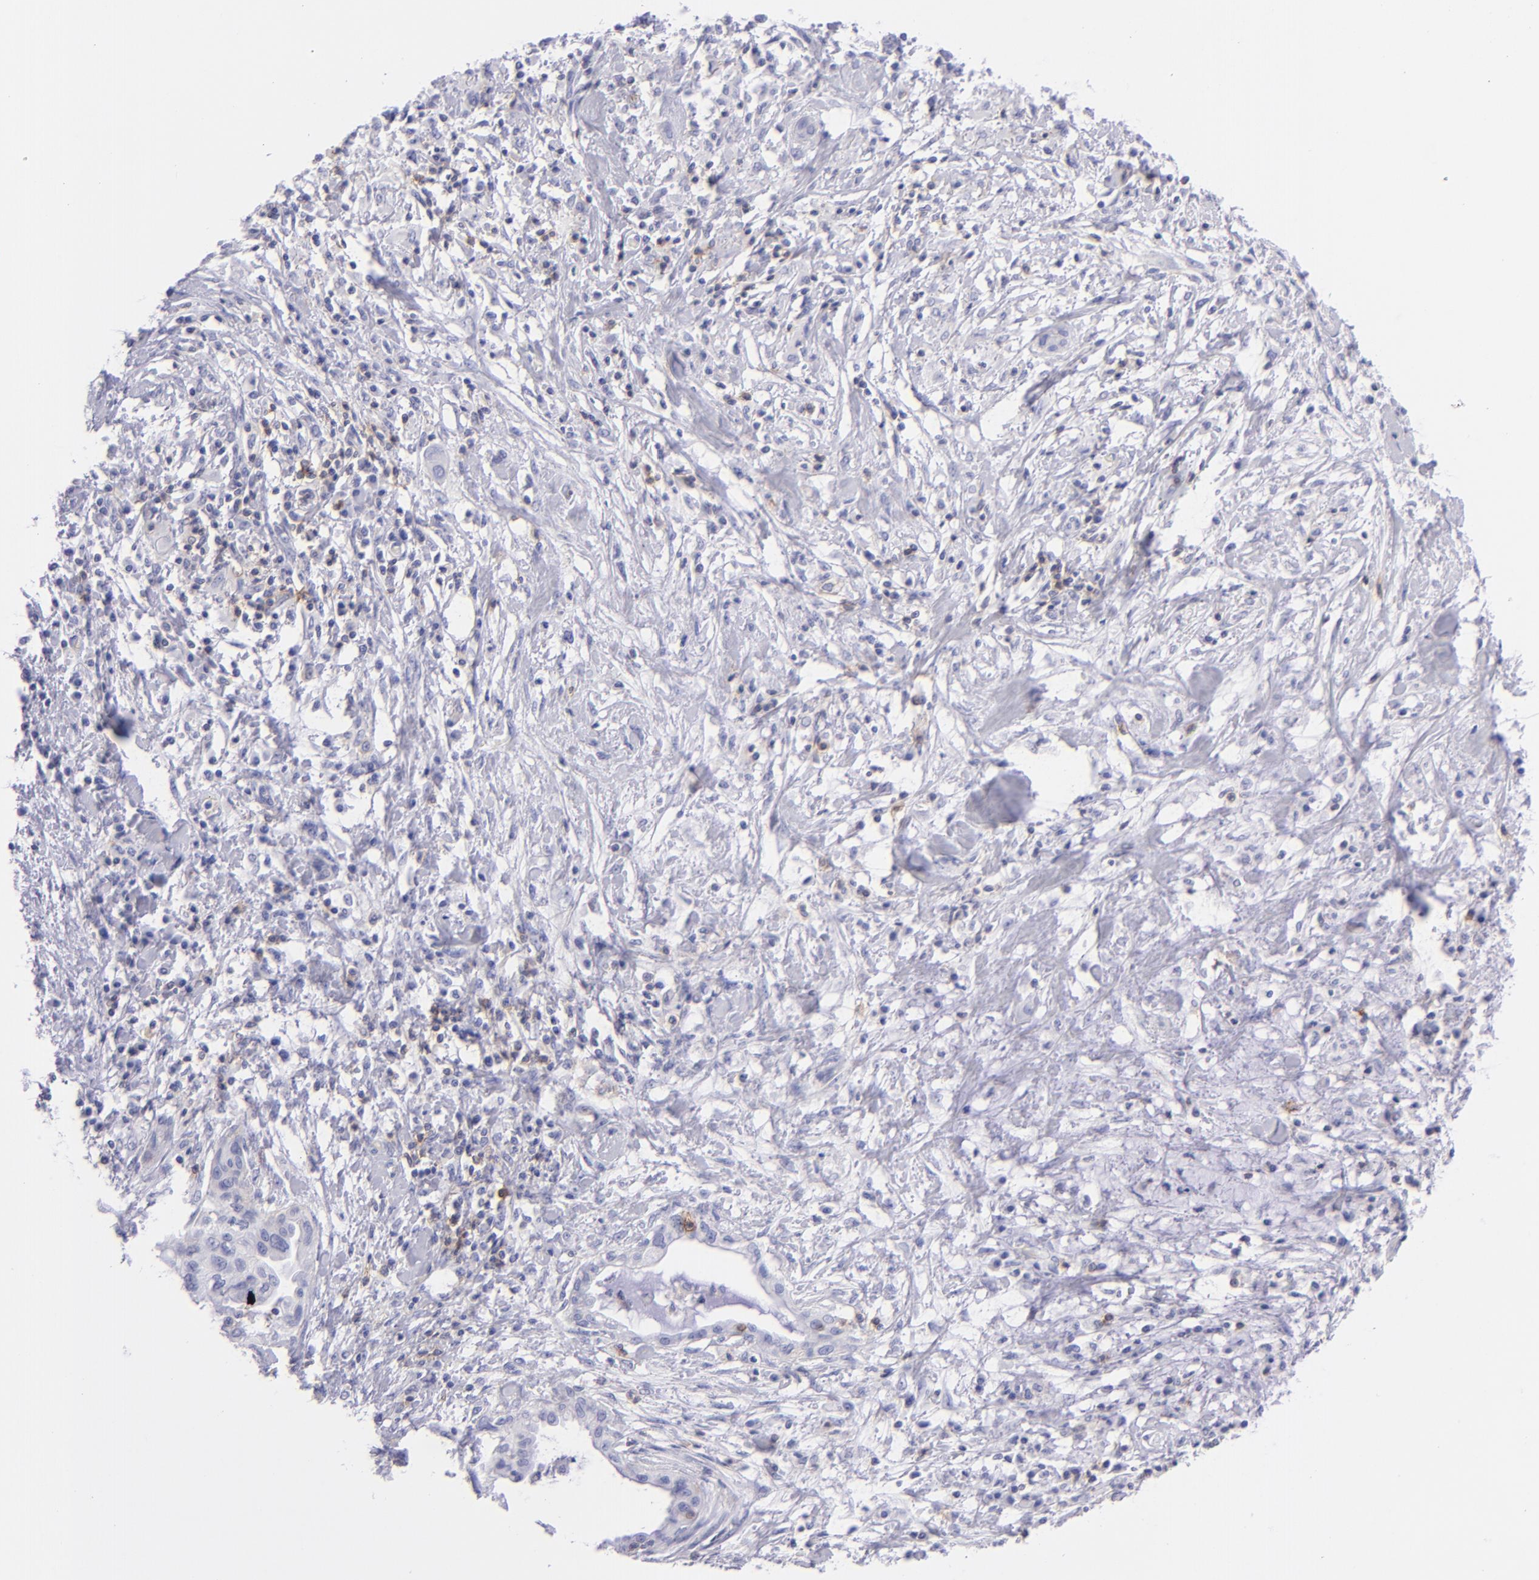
{"staining": {"intensity": "negative", "quantity": "none", "location": "none"}, "tissue": "pancreatic cancer", "cell_type": "Tumor cells", "image_type": "cancer", "snomed": [{"axis": "morphology", "description": "Adenocarcinoma, NOS"}, {"axis": "topography", "description": "Pancreas"}], "caption": "This is a histopathology image of IHC staining of pancreatic cancer, which shows no staining in tumor cells. (Stains: DAB (3,3'-diaminobenzidine) IHC with hematoxylin counter stain, Microscopy: brightfield microscopy at high magnification).", "gene": "CD69", "patient": {"sex": "female", "age": 64}}